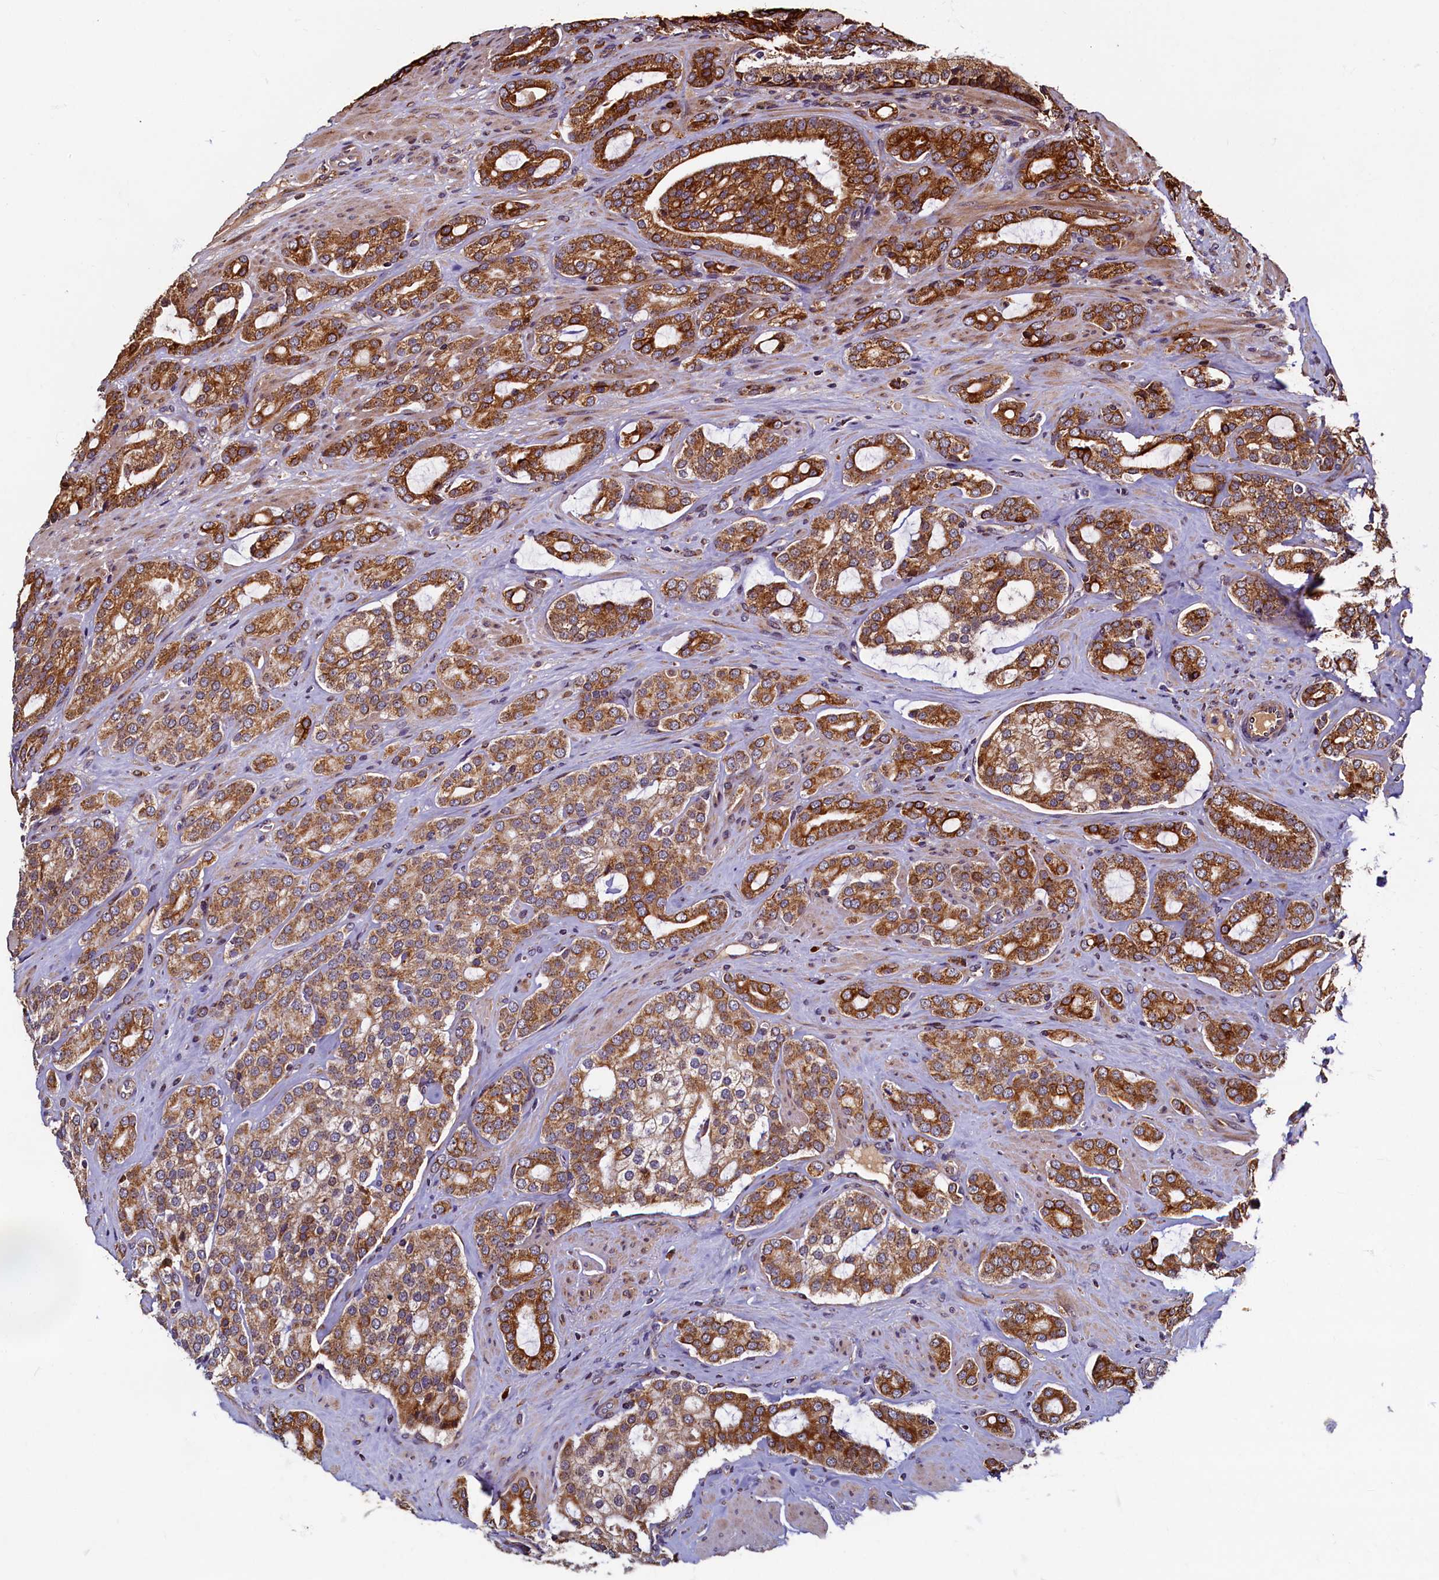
{"staining": {"intensity": "strong", "quantity": ">75%", "location": "cytoplasmic/membranous"}, "tissue": "prostate cancer", "cell_type": "Tumor cells", "image_type": "cancer", "snomed": [{"axis": "morphology", "description": "Adenocarcinoma, High grade"}, {"axis": "topography", "description": "Prostate"}], "caption": "This is a photomicrograph of immunohistochemistry (IHC) staining of adenocarcinoma (high-grade) (prostate), which shows strong positivity in the cytoplasmic/membranous of tumor cells.", "gene": "NCKAP5L", "patient": {"sex": "male", "age": 63}}